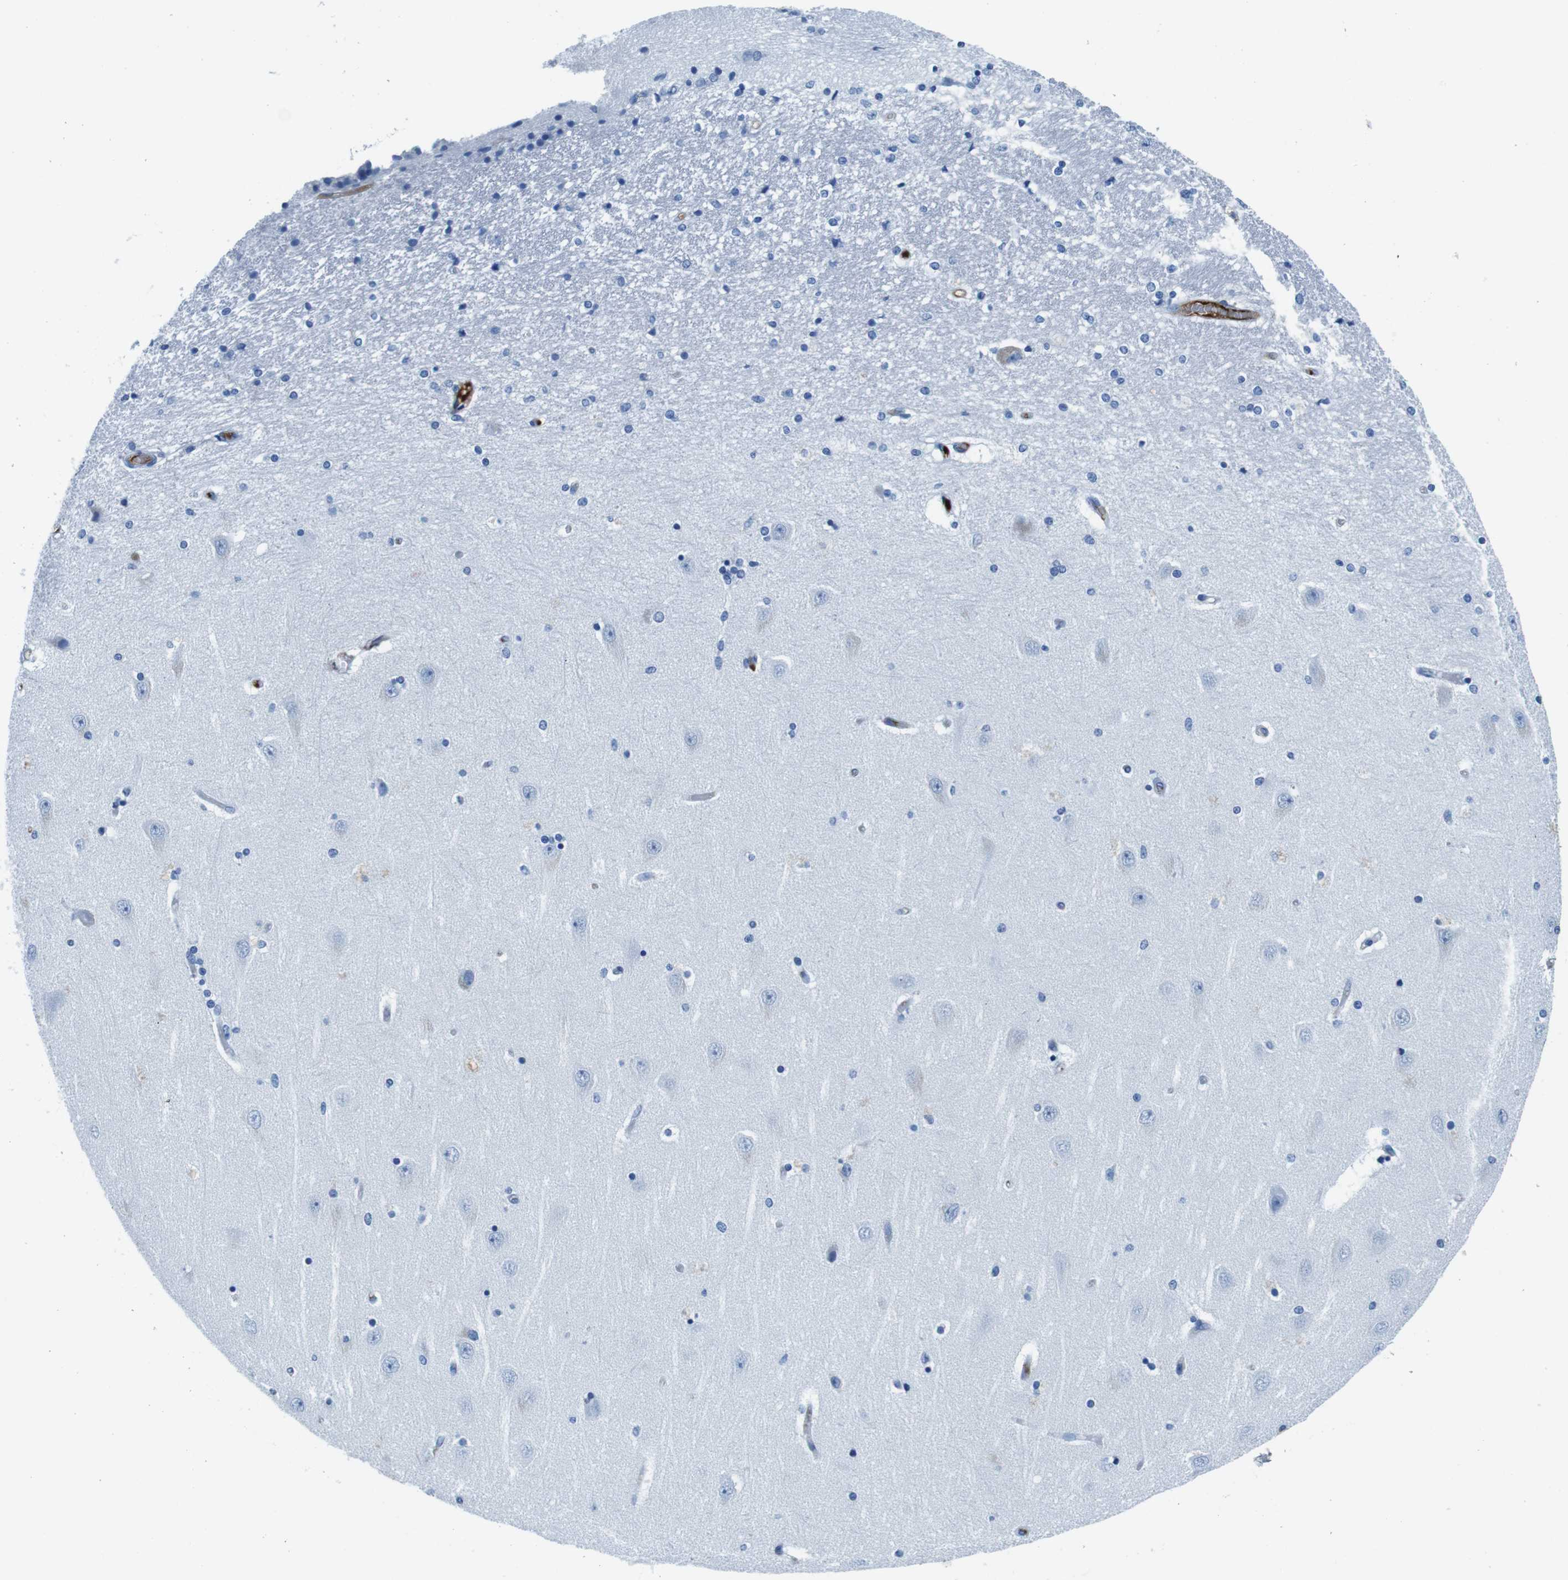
{"staining": {"intensity": "negative", "quantity": "none", "location": "none"}, "tissue": "hippocampus", "cell_type": "Glial cells", "image_type": "normal", "snomed": [{"axis": "morphology", "description": "Normal tissue, NOS"}, {"axis": "topography", "description": "Hippocampus"}], "caption": "This is a histopathology image of IHC staining of normal hippocampus, which shows no staining in glial cells.", "gene": "IGKC", "patient": {"sex": "female", "age": 54}}